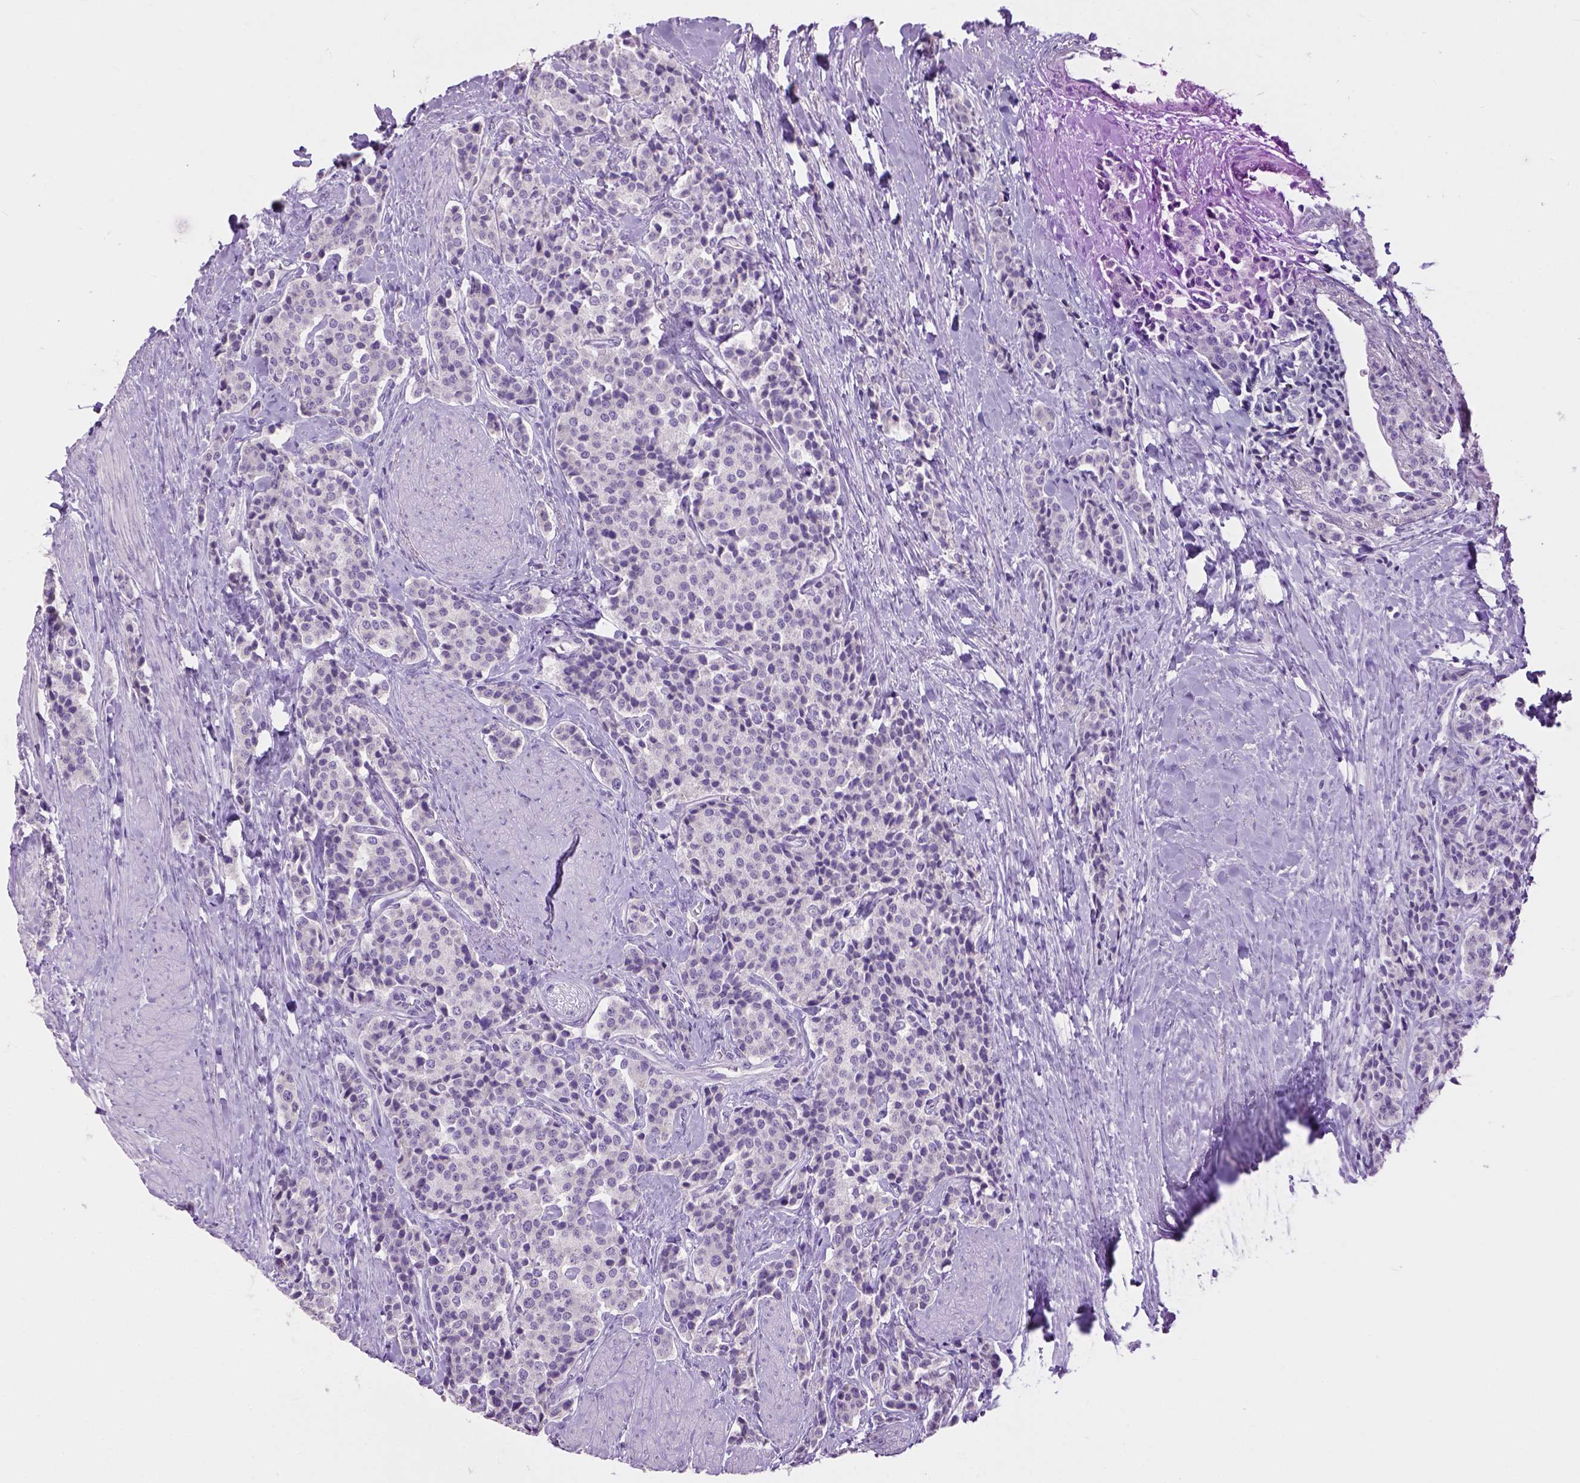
{"staining": {"intensity": "negative", "quantity": "none", "location": "none"}, "tissue": "carcinoid", "cell_type": "Tumor cells", "image_type": "cancer", "snomed": [{"axis": "morphology", "description": "Carcinoid, malignant, NOS"}, {"axis": "topography", "description": "Small intestine"}], "caption": "Tumor cells are negative for brown protein staining in carcinoid.", "gene": "CYP24A1", "patient": {"sex": "female", "age": 58}}